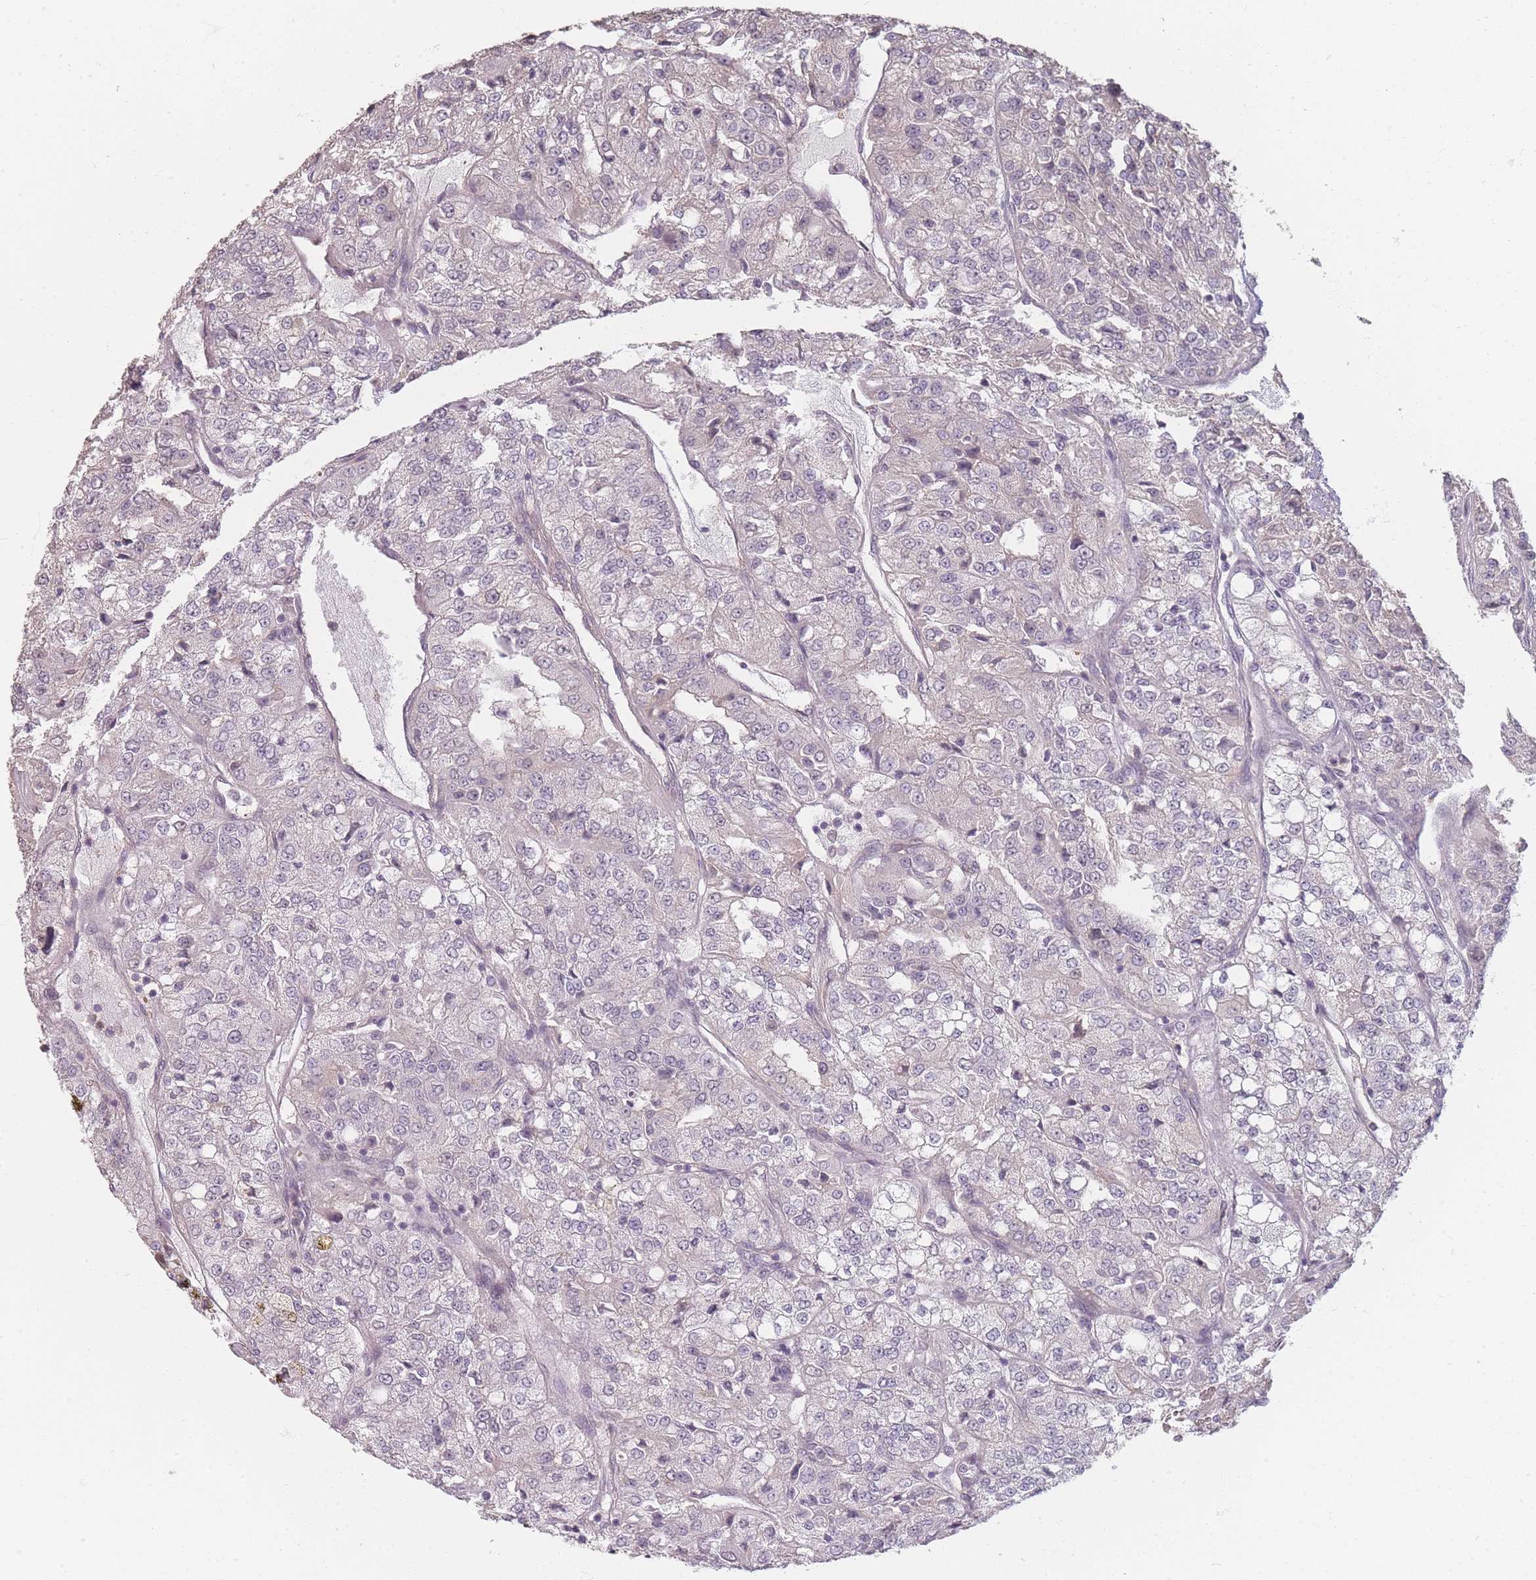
{"staining": {"intensity": "negative", "quantity": "none", "location": "none"}, "tissue": "renal cancer", "cell_type": "Tumor cells", "image_type": "cancer", "snomed": [{"axis": "morphology", "description": "Adenocarcinoma, NOS"}, {"axis": "topography", "description": "Kidney"}], "caption": "A high-resolution micrograph shows immunohistochemistry staining of adenocarcinoma (renal), which exhibits no significant expression in tumor cells. (Stains: DAB IHC with hematoxylin counter stain, Microscopy: brightfield microscopy at high magnification).", "gene": "RFTN1", "patient": {"sex": "female", "age": 63}}